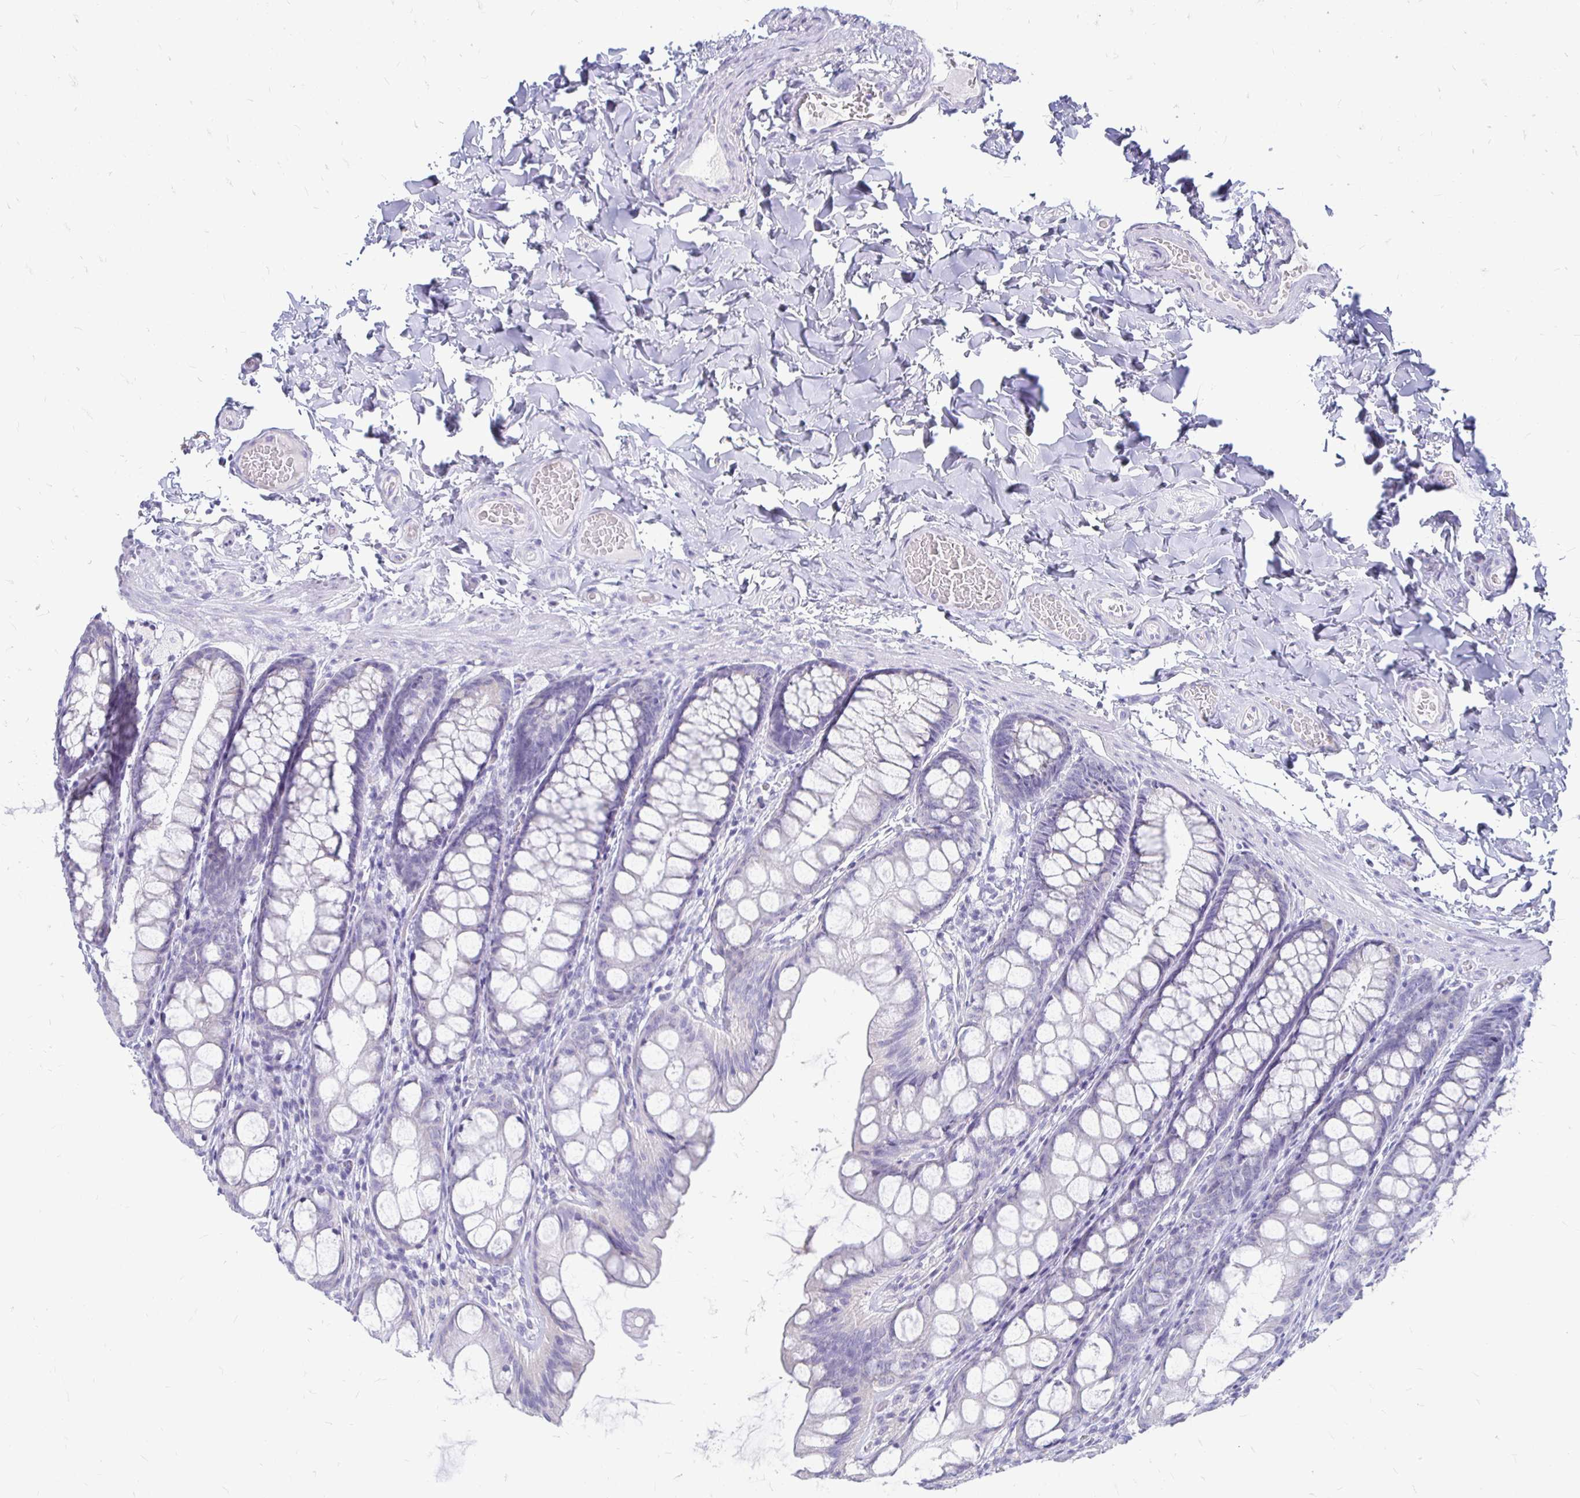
{"staining": {"intensity": "negative", "quantity": "none", "location": "none"}, "tissue": "colon", "cell_type": "Endothelial cells", "image_type": "normal", "snomed": [{"axis": "morphology", "description": "Normal tissue, NOS"}, {"axis": "topography", "description": "Colon"}], "caption": "Colon stained for a protein using immunohistochemistry (IHC) reveals no positivity endothelial cells.", "gene": "PEG10", "patient": {"sex": "male", "age": 47}}